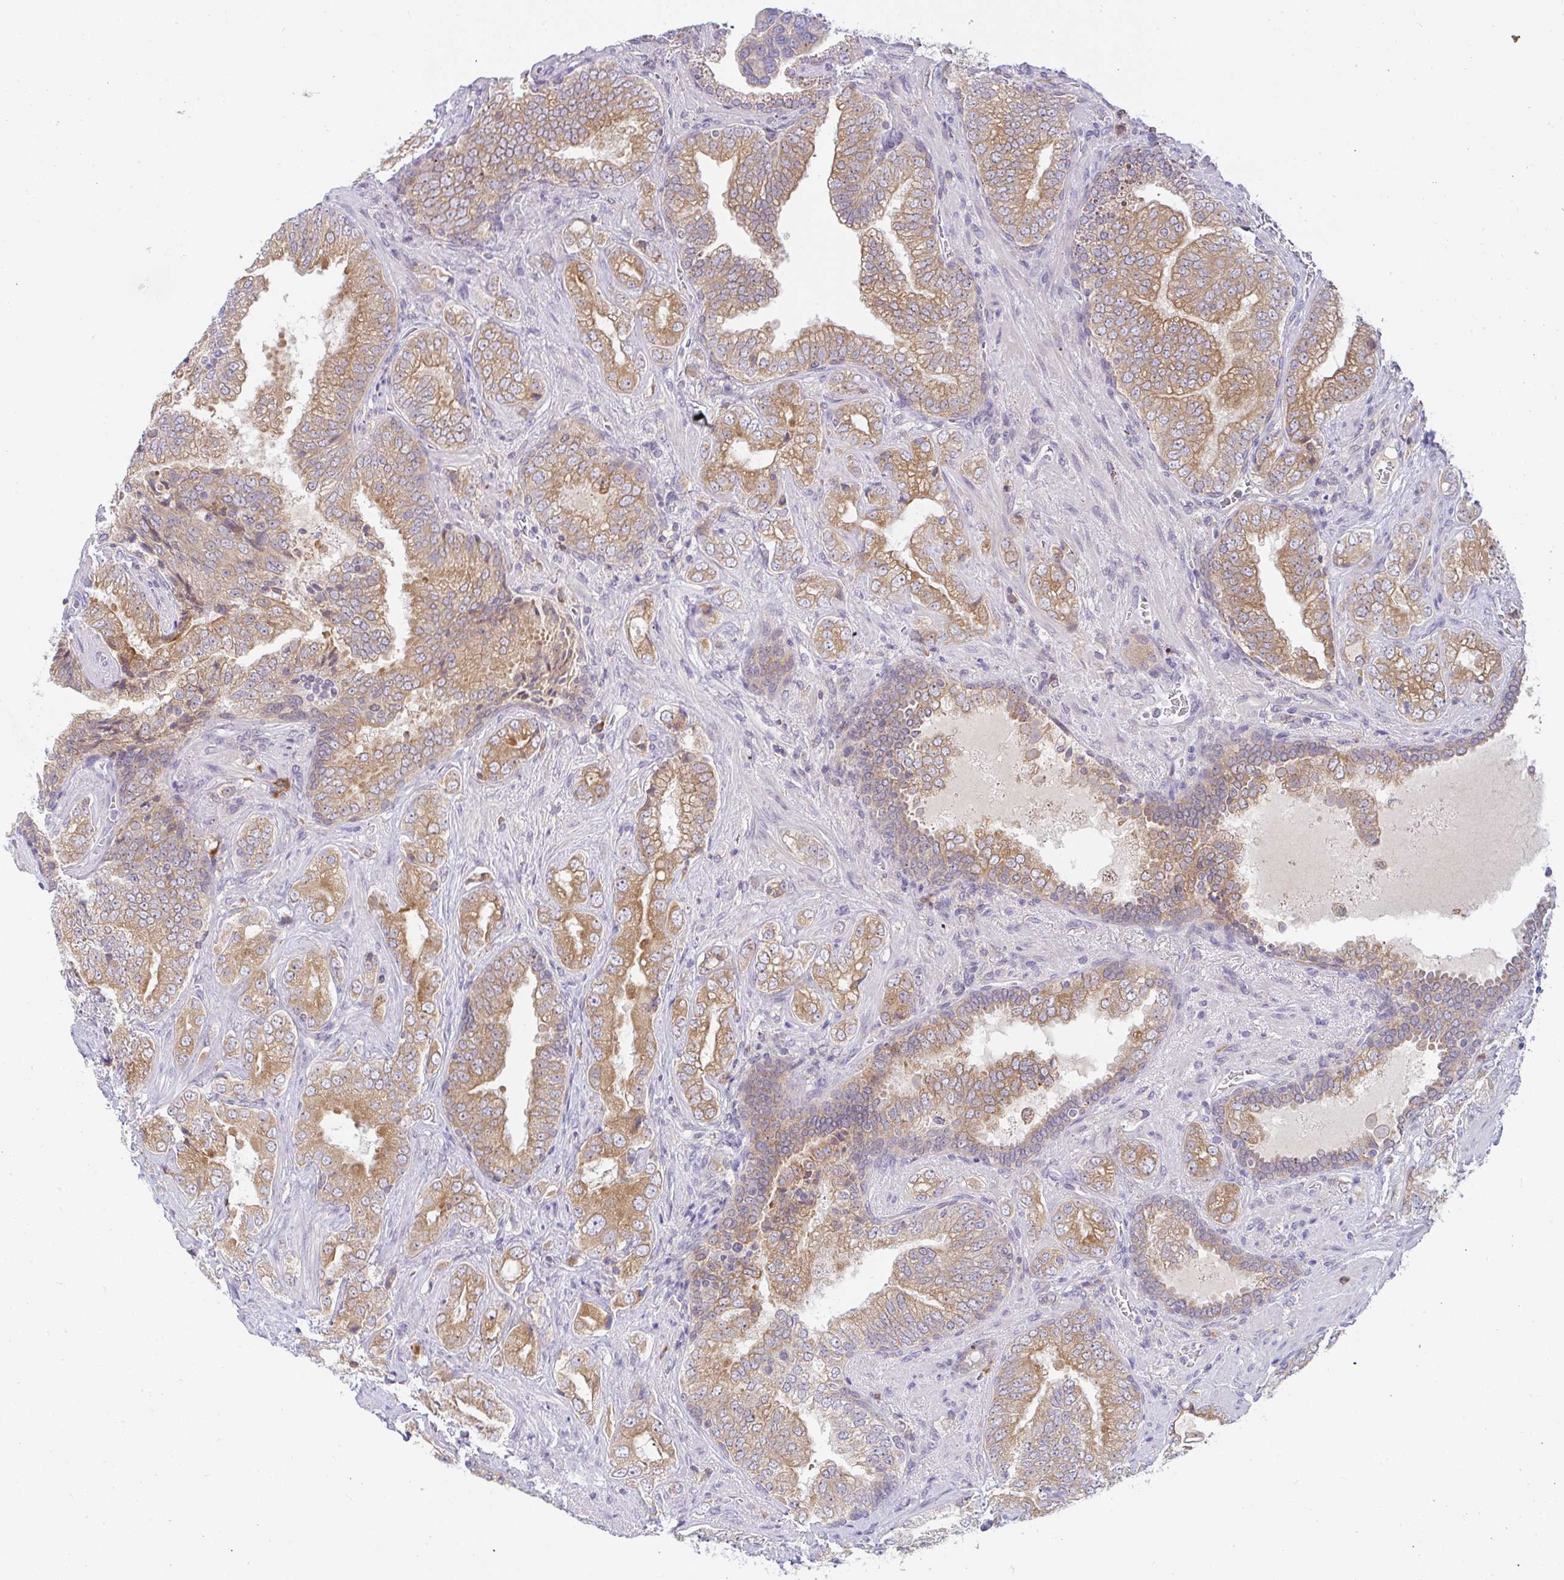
{"staining": {"intensity": "moderate", "quantity": "25%-75%", "location": "cytoplasmic/membranous"}, "tissue": "prostate cancer", "cell_type": "Tumor cells", "image_type": "cancer", "snomed": [{"axis": "morphology", "description": "Adenocarcinoma, High grade"}, {"axis": "topography", "description": "Prostate"}], "caption": "Immunohistochemical staining of prostate cancer (high-grade adenocarcinoma) exhibits medium levels of moderate cytoplasmic/membranous staining in approximately 25%-75% of tumor cells. Using DAB (3,3'-diaminobenzidine) (brown) and hematoxylin (blue) stains, captured at high magnification using brightfield microscopy.", "gene": "DERL2", "patient": {"sex": "male", "age": 67}}